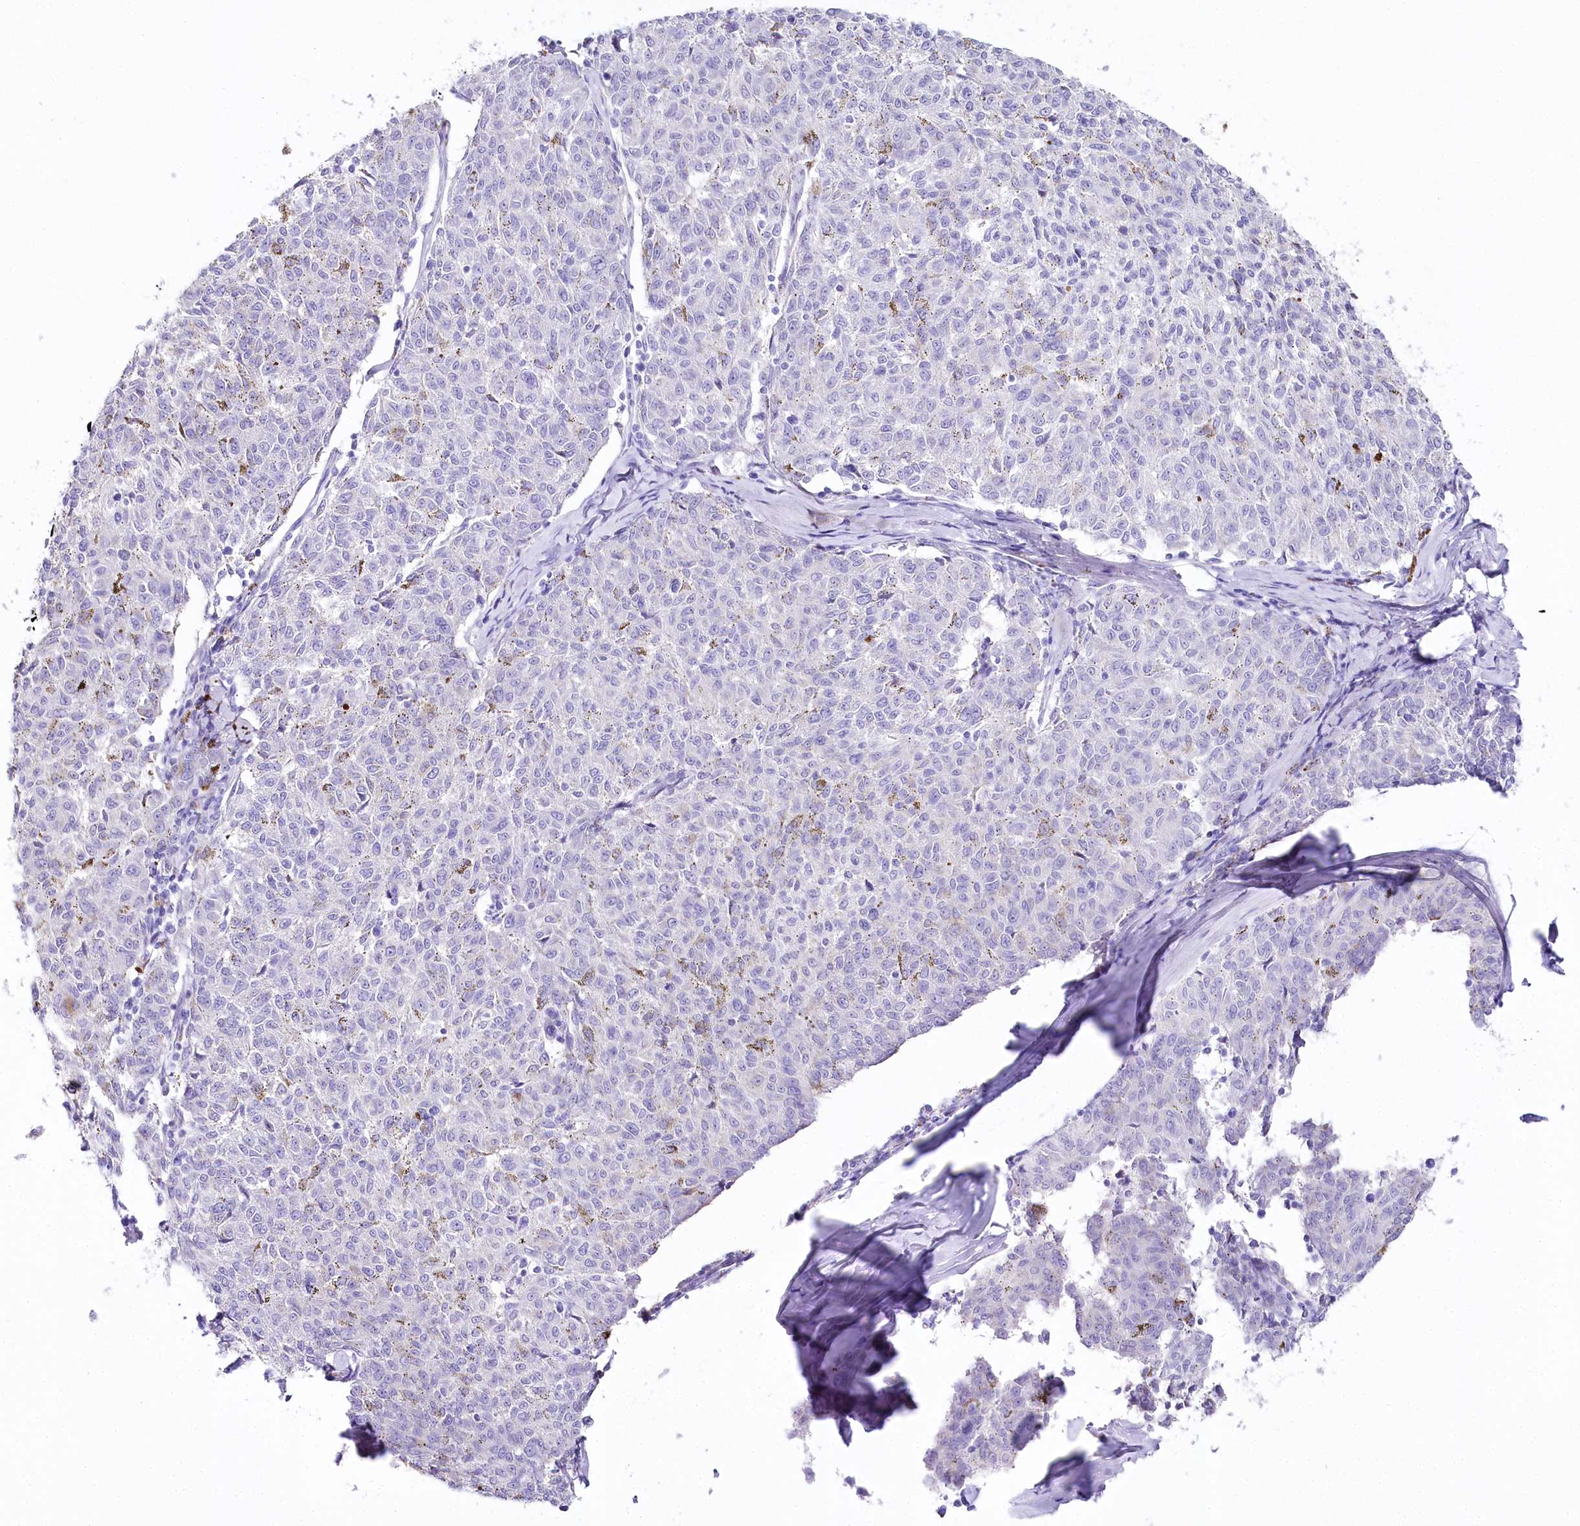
{"staining": {"intensity": "negative", "quantity": "none", "location": "none"}, "tissue": "melanoma", "cell_type": "Tumor cells", "image_type": "cancer", "snomed": [{"axis": "morphology", "description": "Malignant melanoma, NOS"}, {"axis": "topography", "description": "Skin"}], "caption": "A histopathology image of human malignant melanoma is negative for staining in tumor cells. (DAB immunohistochemistry visualized using brightfield microscopy, high magnification).", "gene": "CSN3", "patient": {"sex": "female", "age": 72}}